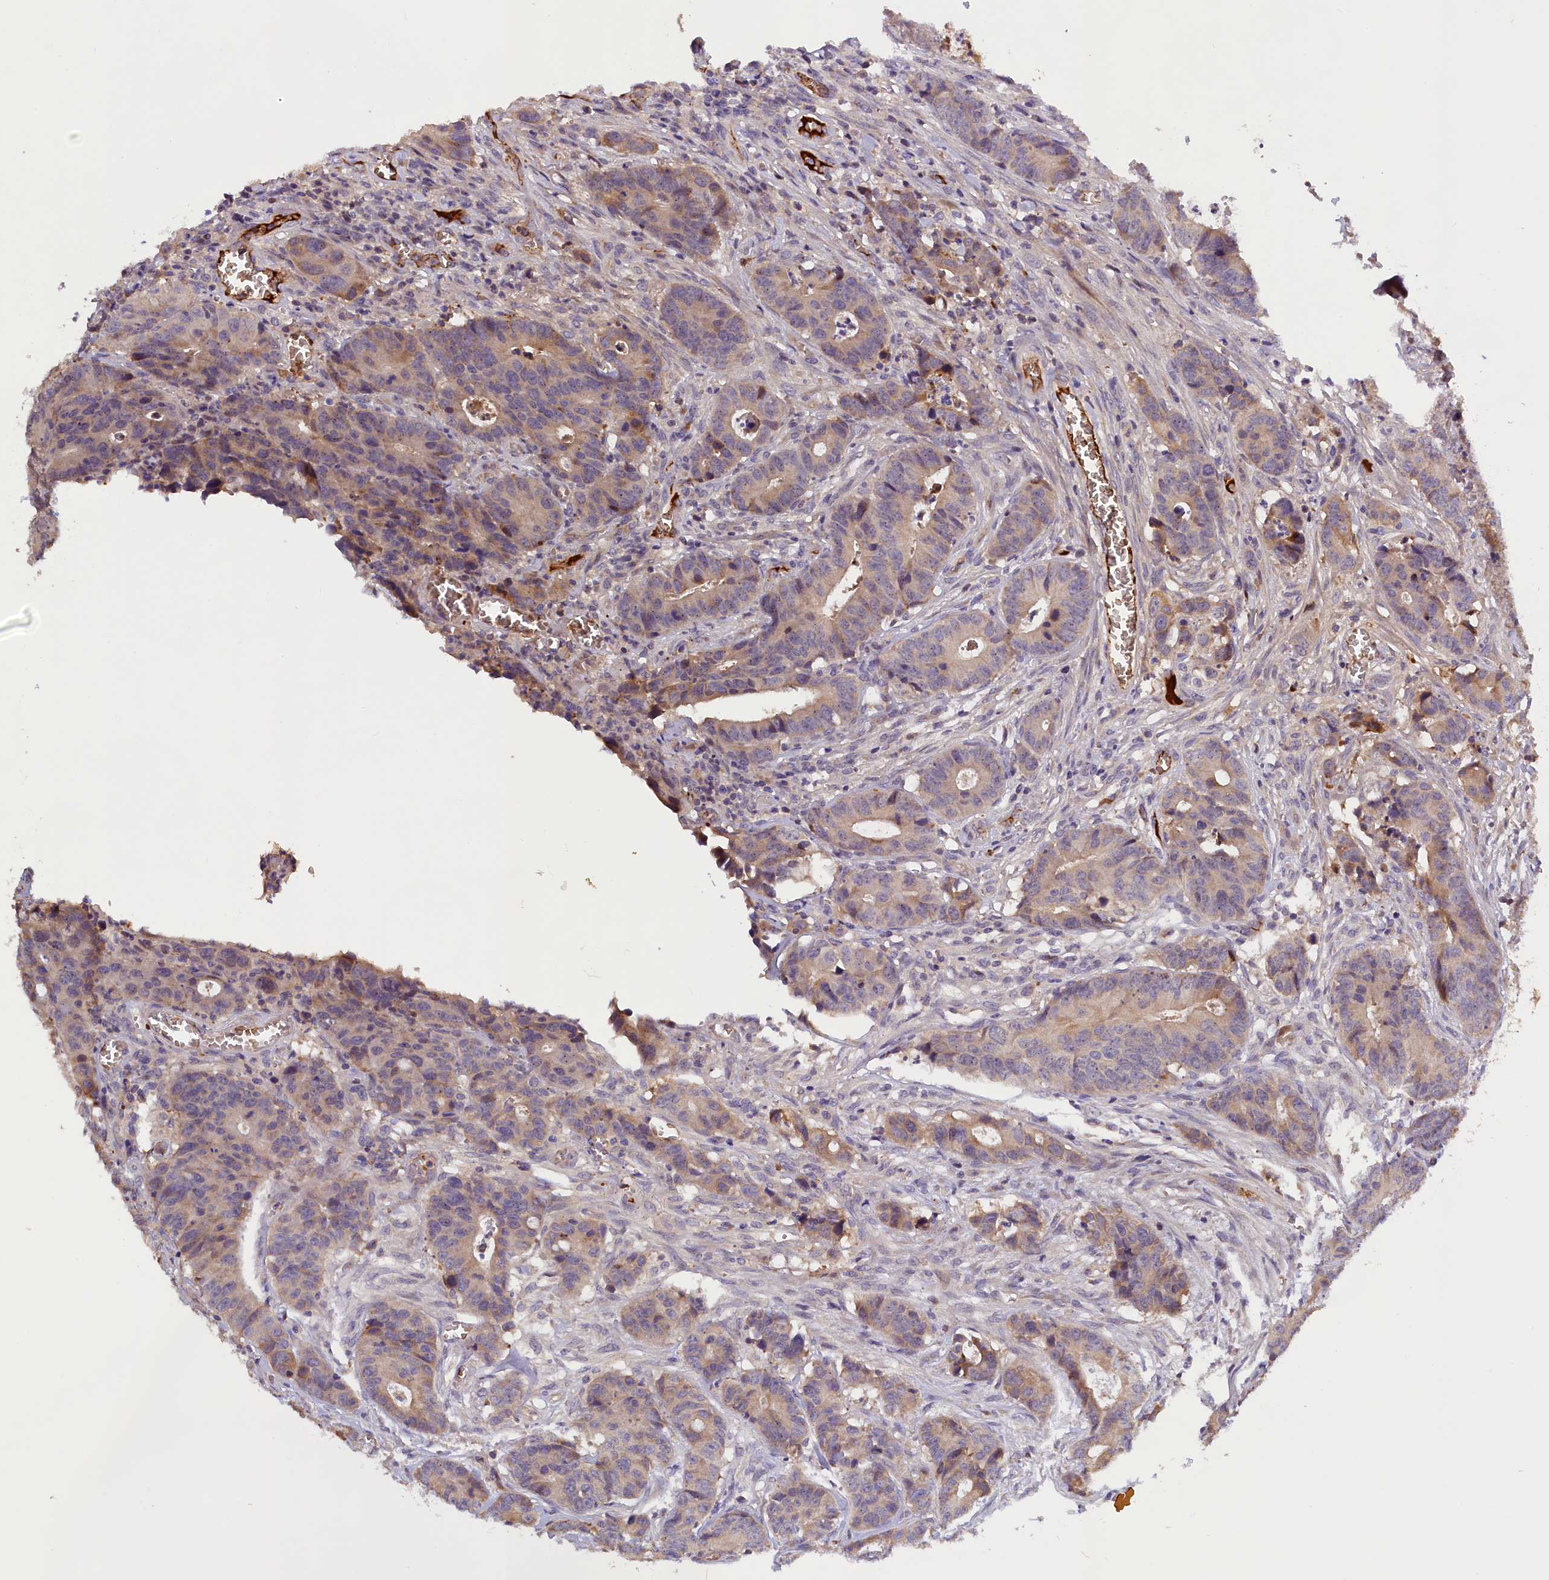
{"staining": {"intensity": "weak", "quantity": "25%-75%", "location": "cytoplasmic/membranous"}, "tissue": "colorectal cancer", "cell_type": "Tumor cells", "image_type": "cancer", "snomed": [{"axis": "morphology", "description": "Adenocarcinoma, NOS"}, {"axis": "topography", "description": "Colon"}], "caption": "Human adenocarcinoma (colorectal) stained with a protein marker demonstrates weak staining in tumor cells.", "gene": "PHAF1", "patient": {"sex": "female", "age": 57}}